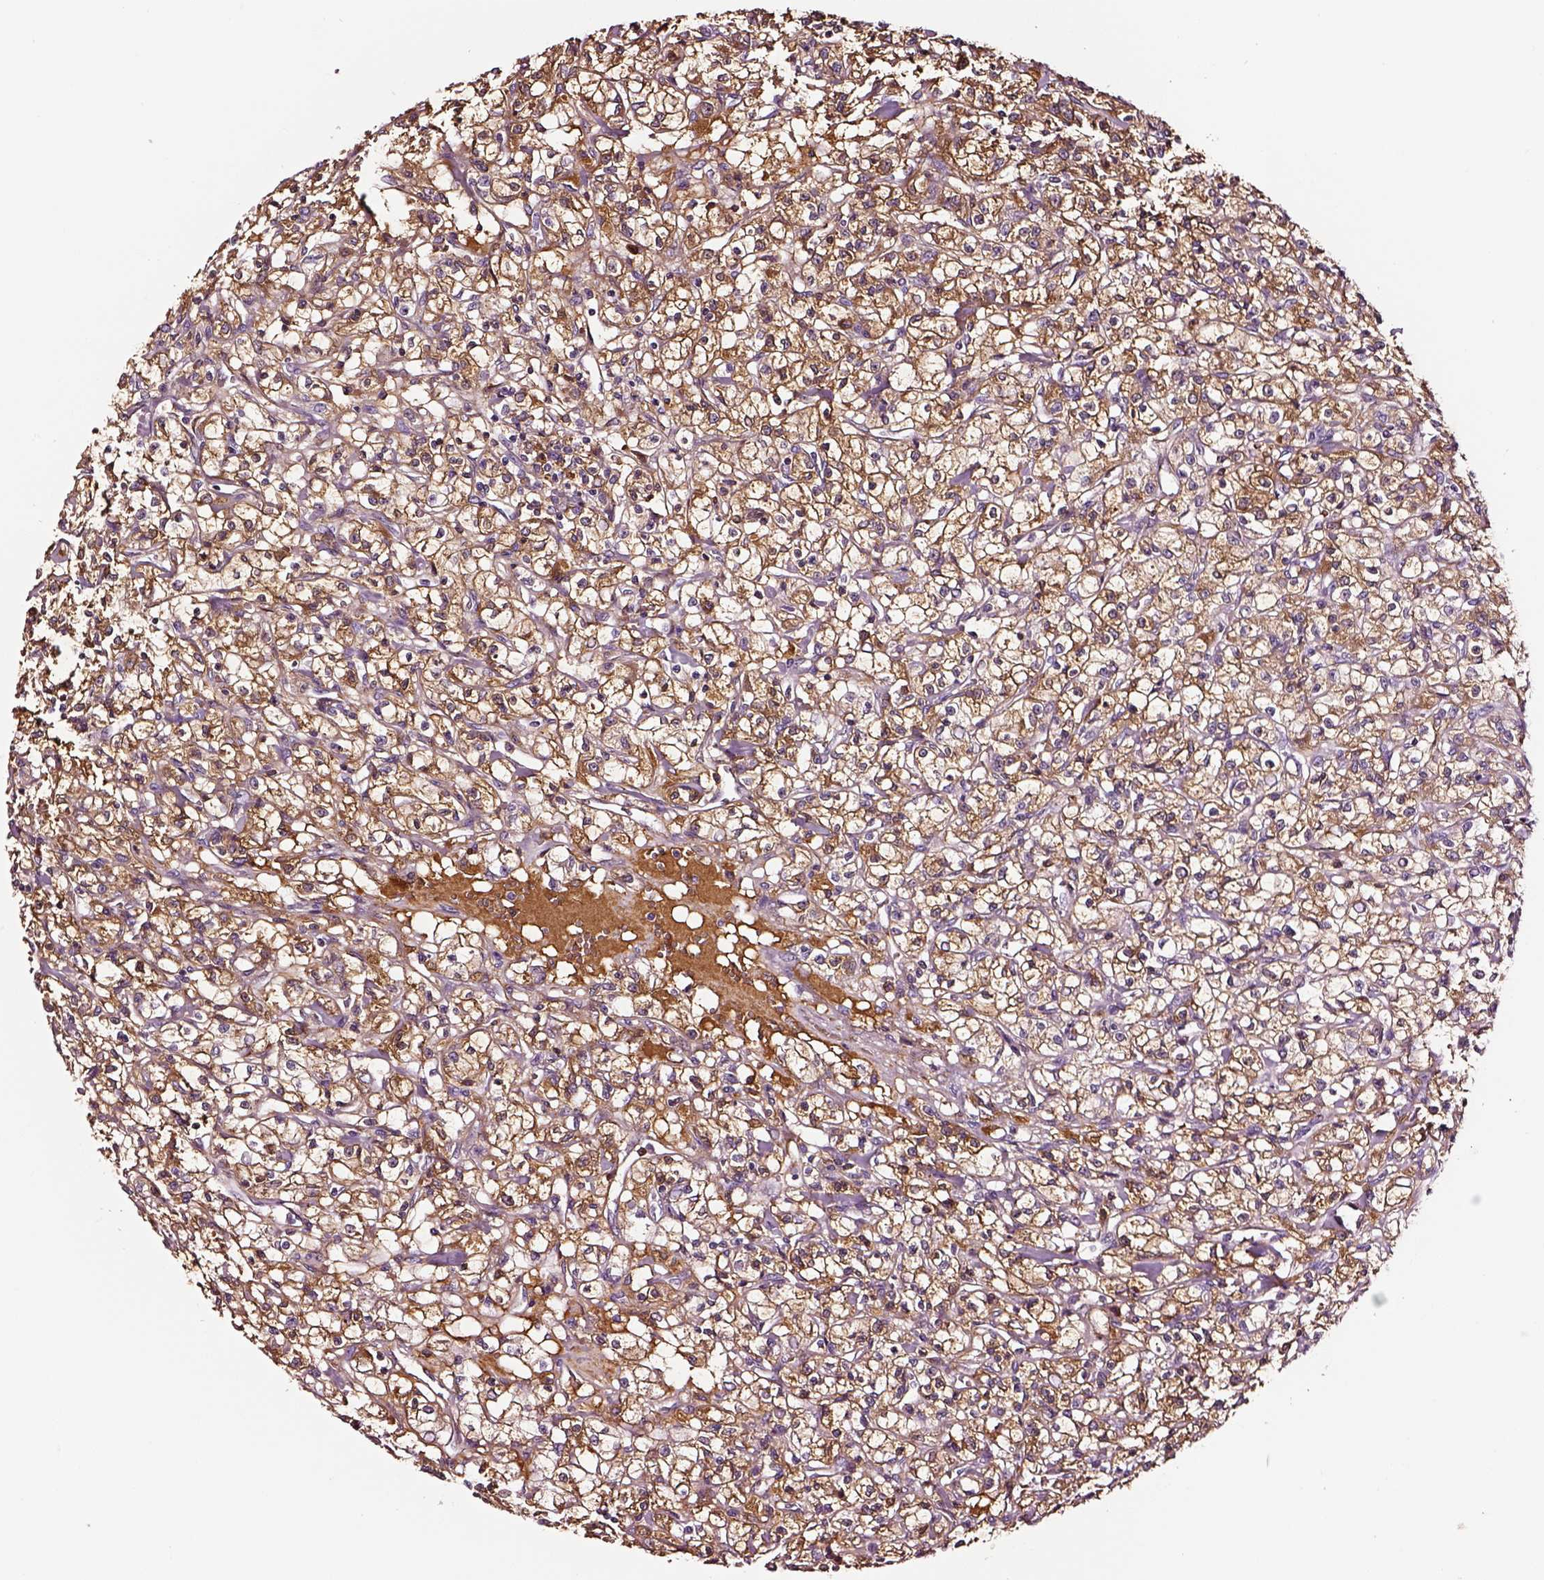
{"staining": {"intensity": "moderate", "quantity": ">75%", "location": "cytoplasmic/membranous"}, "tissue": "renal cancer", "cell_type": "Tumor cells", "image_type": "cancer", "snomed": [{"axis": "morphology", "description": "Adenocarcinoma, NOS"}, {"axis": "topography", "description": "Kidney"}], "caption": "Moderate cytoplasmic/membranous protein expression is identified in about >75% of tumor cells in renal adenocarcinoma. (brown staining indicates protein expression, while blue staining denotes nuclei).", "gene": "TF", "patient": {"sex": "female", "age": 59}}